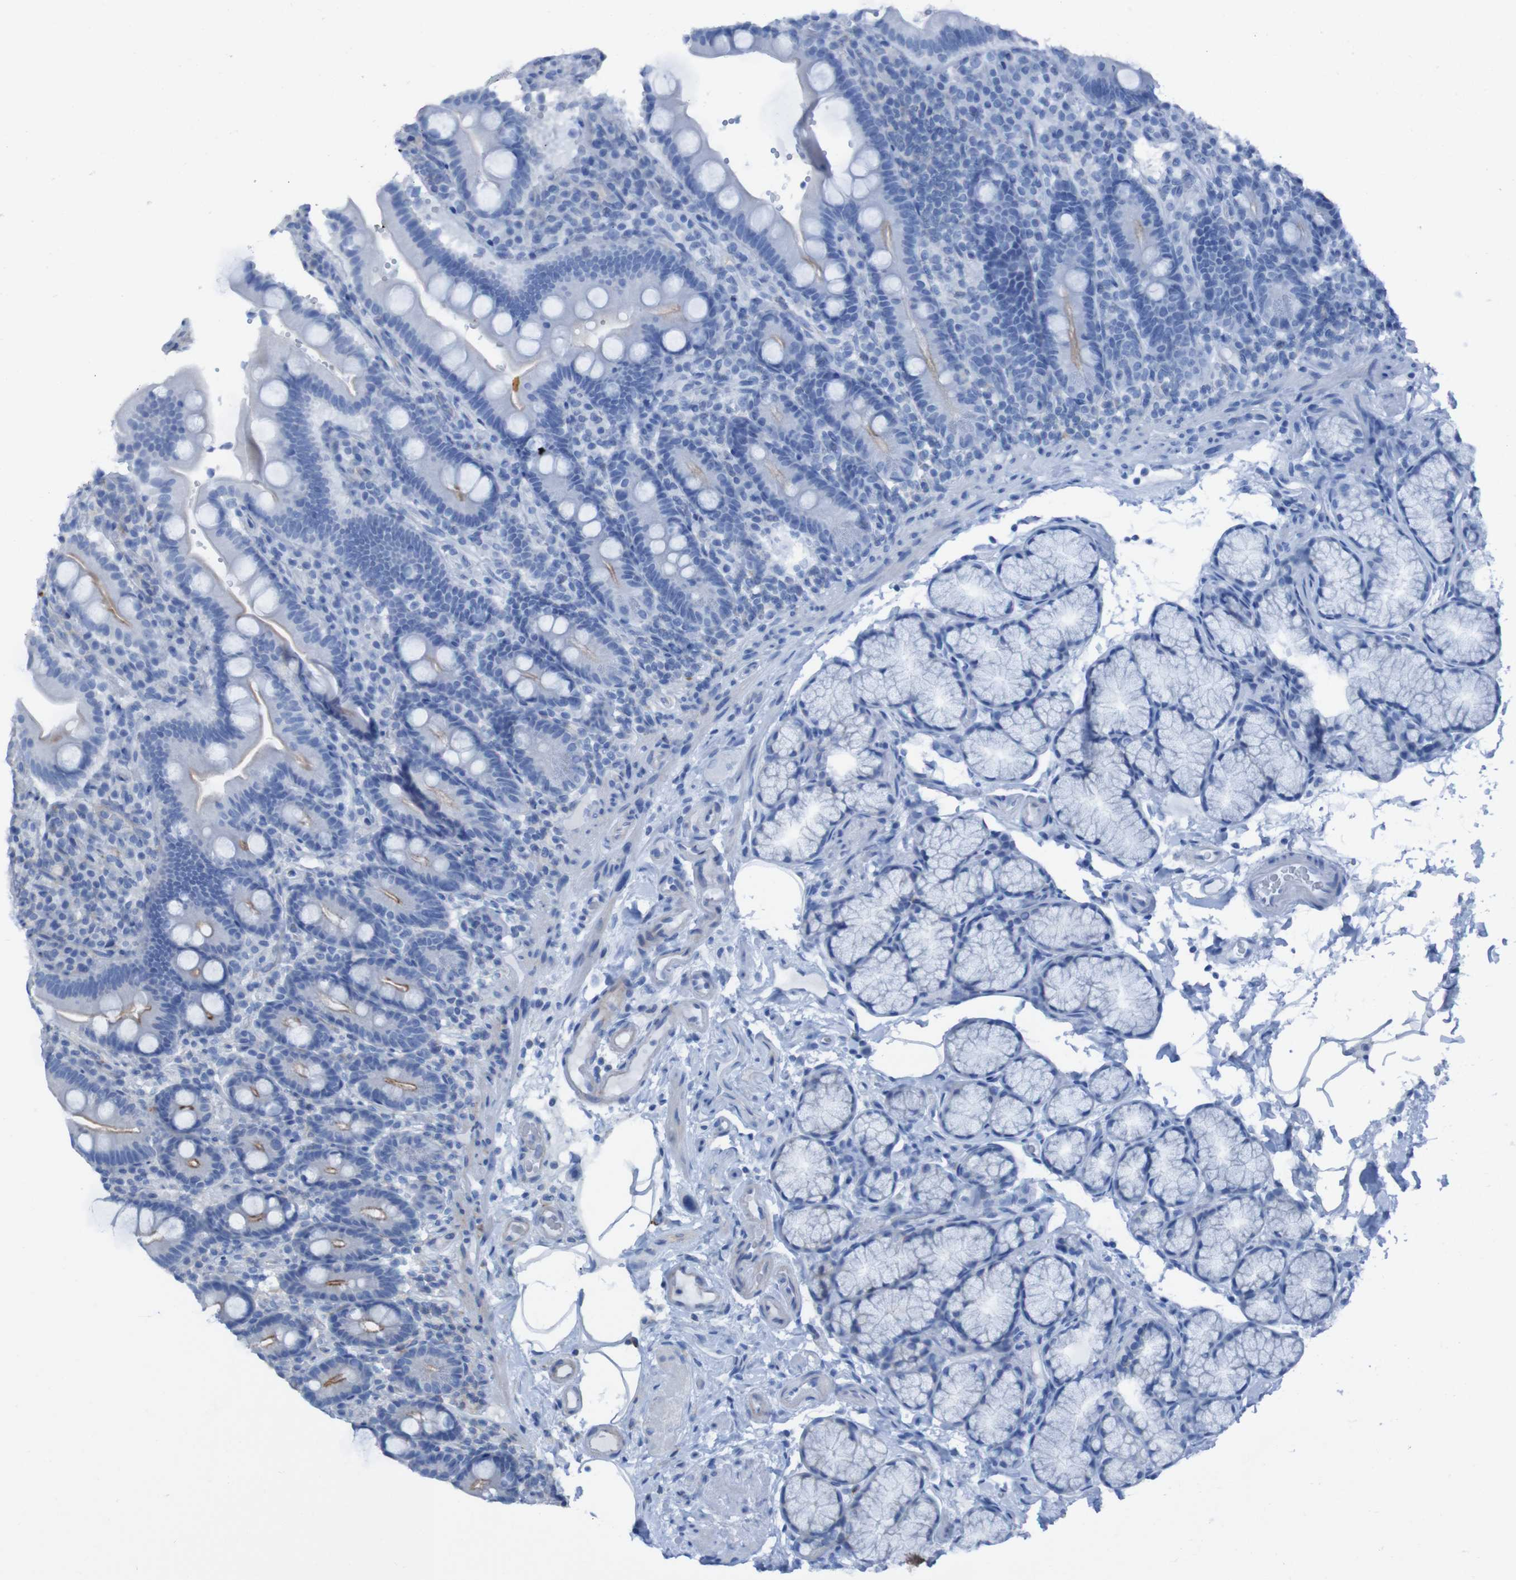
{"staining": {"intensity": "weak", "quantity": "25%-75%", "location": "cytoplasmic/membranous"}, "tissue": "duodenum", "cell_type": "Glandular cells", "image_type": "normal", "snomed": [{"axis": "morphology", "description": "Normal tissue, NOS"}, {"axis": "topography", "description": "Small intestine, NOS"}], "caption": "High-magnification brightfield microscopy of normal duodenum stained with DAB (3,3'-diaminobenzidine) (brown) and counterstained with hematoxylin (blue). glandular cells exhibit weak cytoplasmic/membranous positivity is appreciated in approximately25%-75% of cells.", "gene": "RNF182", "patient": {"sex": "female", "age": 71}}